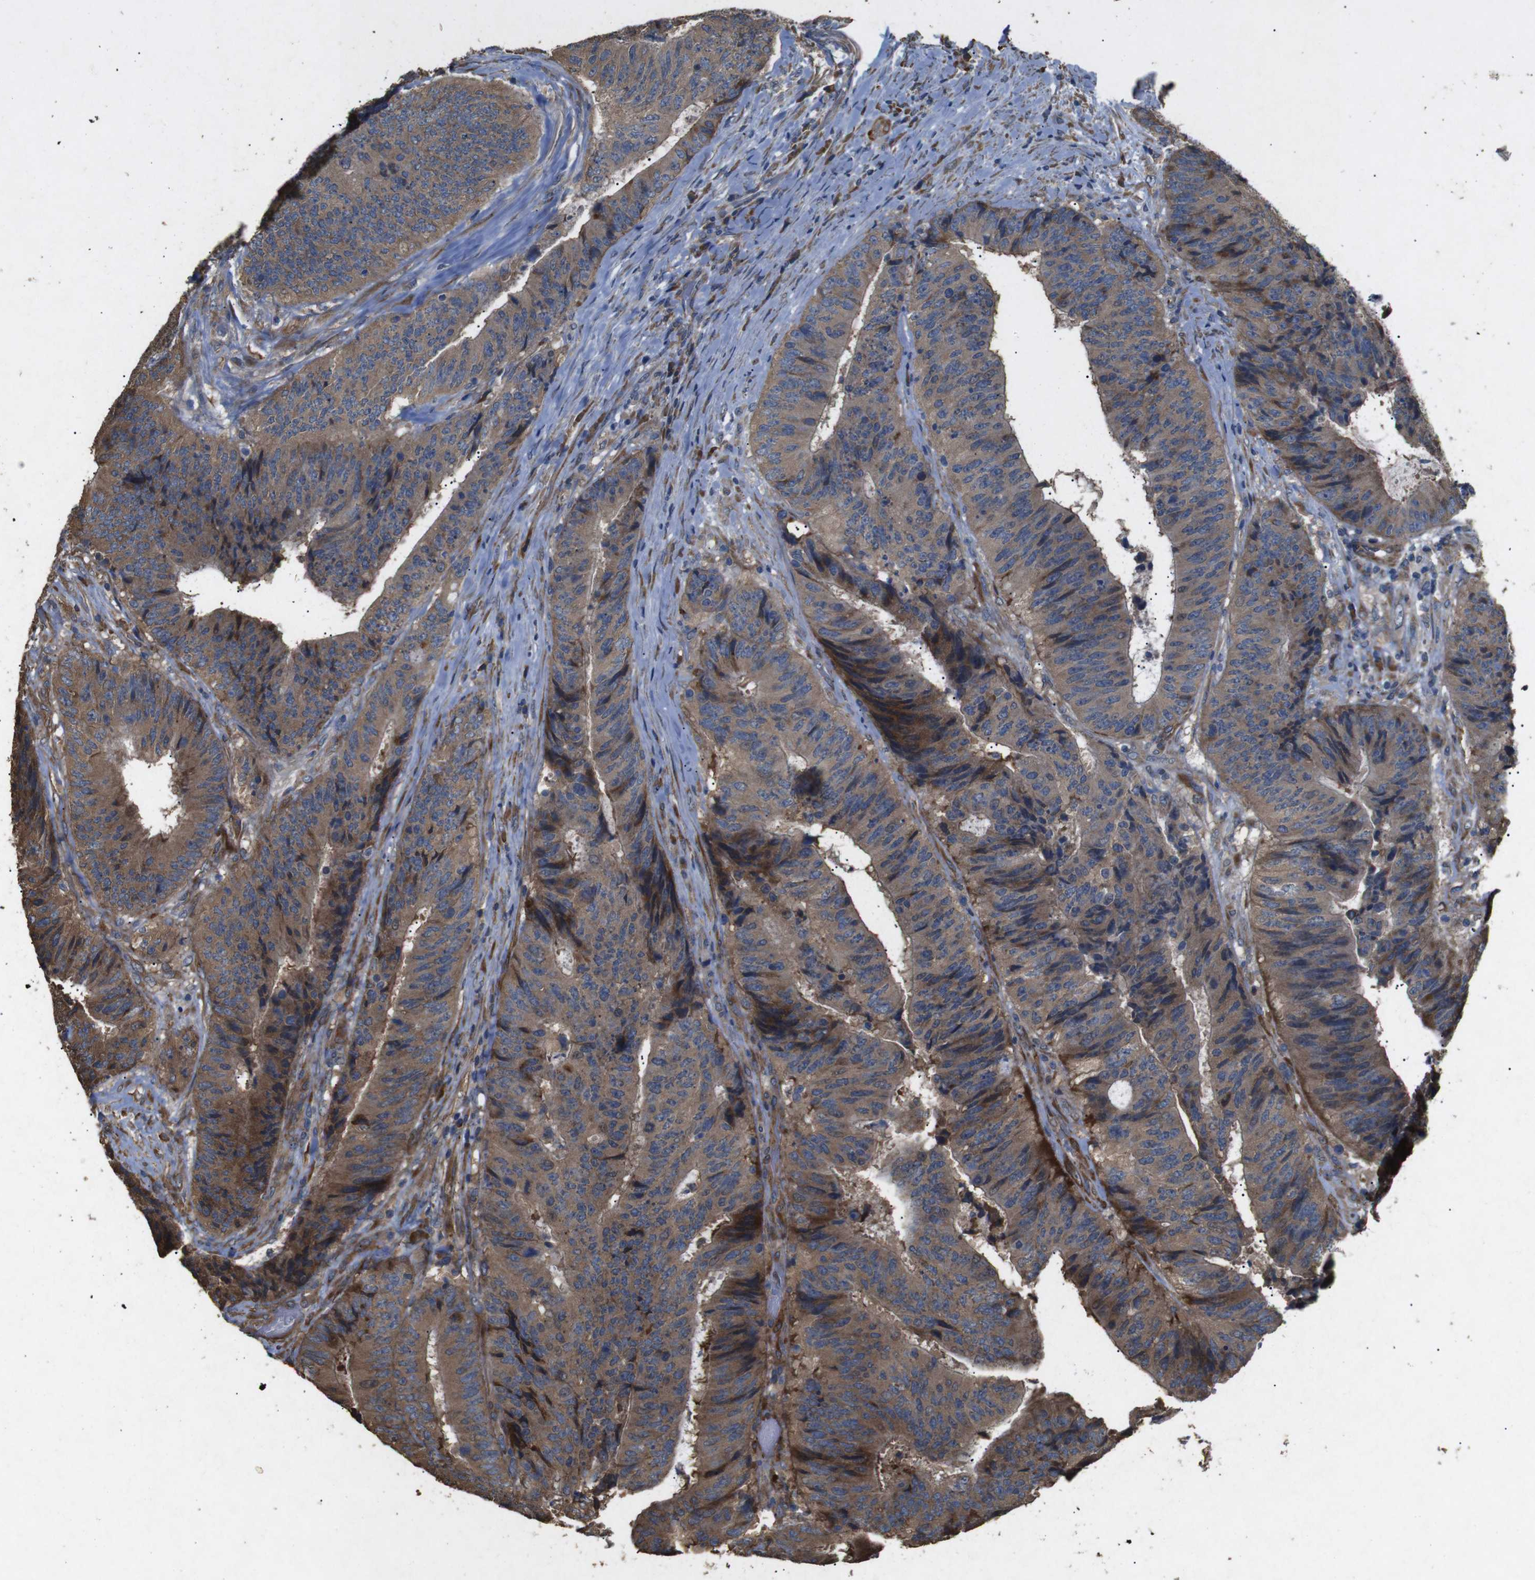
{"staining": {"intensity": "moderate", "quantity": ">75%", "location": "cytoplasmic/membranous"}, "tissue": "colorectal cancer", "cell_type": "Tumor cells", "image_type": "cancer", "snomed": [{"axis": "morphology", "description": "Adenocarcinoma, NOS"}, {"axis": "topography", "description": "Rectum"}], "caption": "Protein analysis of colorectal adenocarcinoma tissue displays moderate cytoplasmic/membranous staining in approximately >75% of tumor cells. (Brightfield microscopy of DAB IHC at high magnification).", "gene": "BNIP3", "patient": {"sex": "male", "age": 72}}